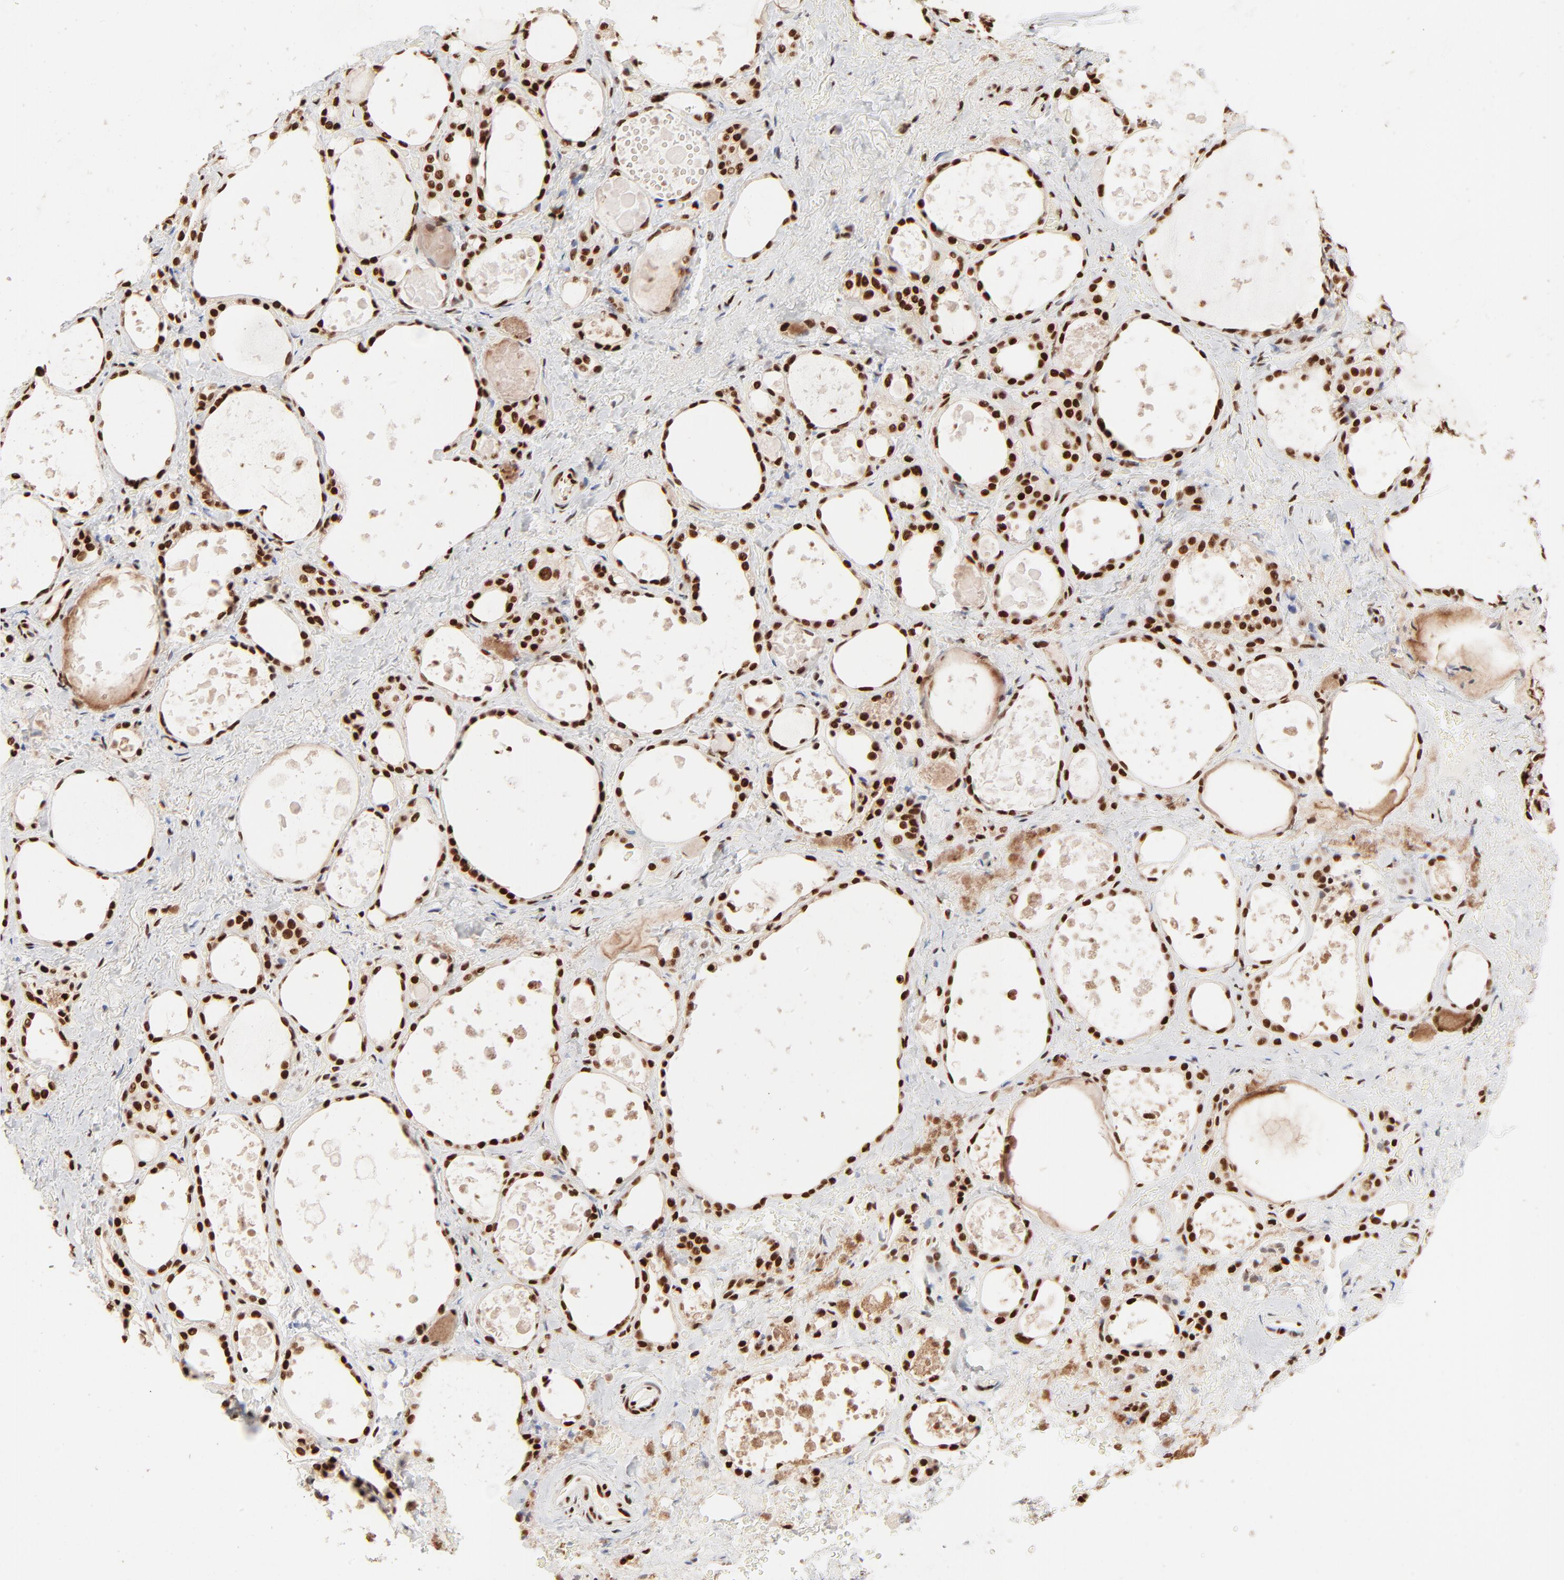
{"staining": {"intensity": "strong", "quantity": ">75%", "location": "nuclear"}, "tissue": "thyroid gland", "cell_type": "Glandular cells", "image_type": "normal", "snomed": [{"axis": "morphology", "description": "Normal tissue, NOS"}, {"axis": "topography", "description": "Thyroid gland"}], "caption": "The micrograph demonstrates immunohistochemical staining of unremarkable thyroid gland. There is strong nuclear positivity is identified in approximately >75% of glandular cells.", "gene": "TARDBP", "patient": {"sex": "female", "age": 75}}